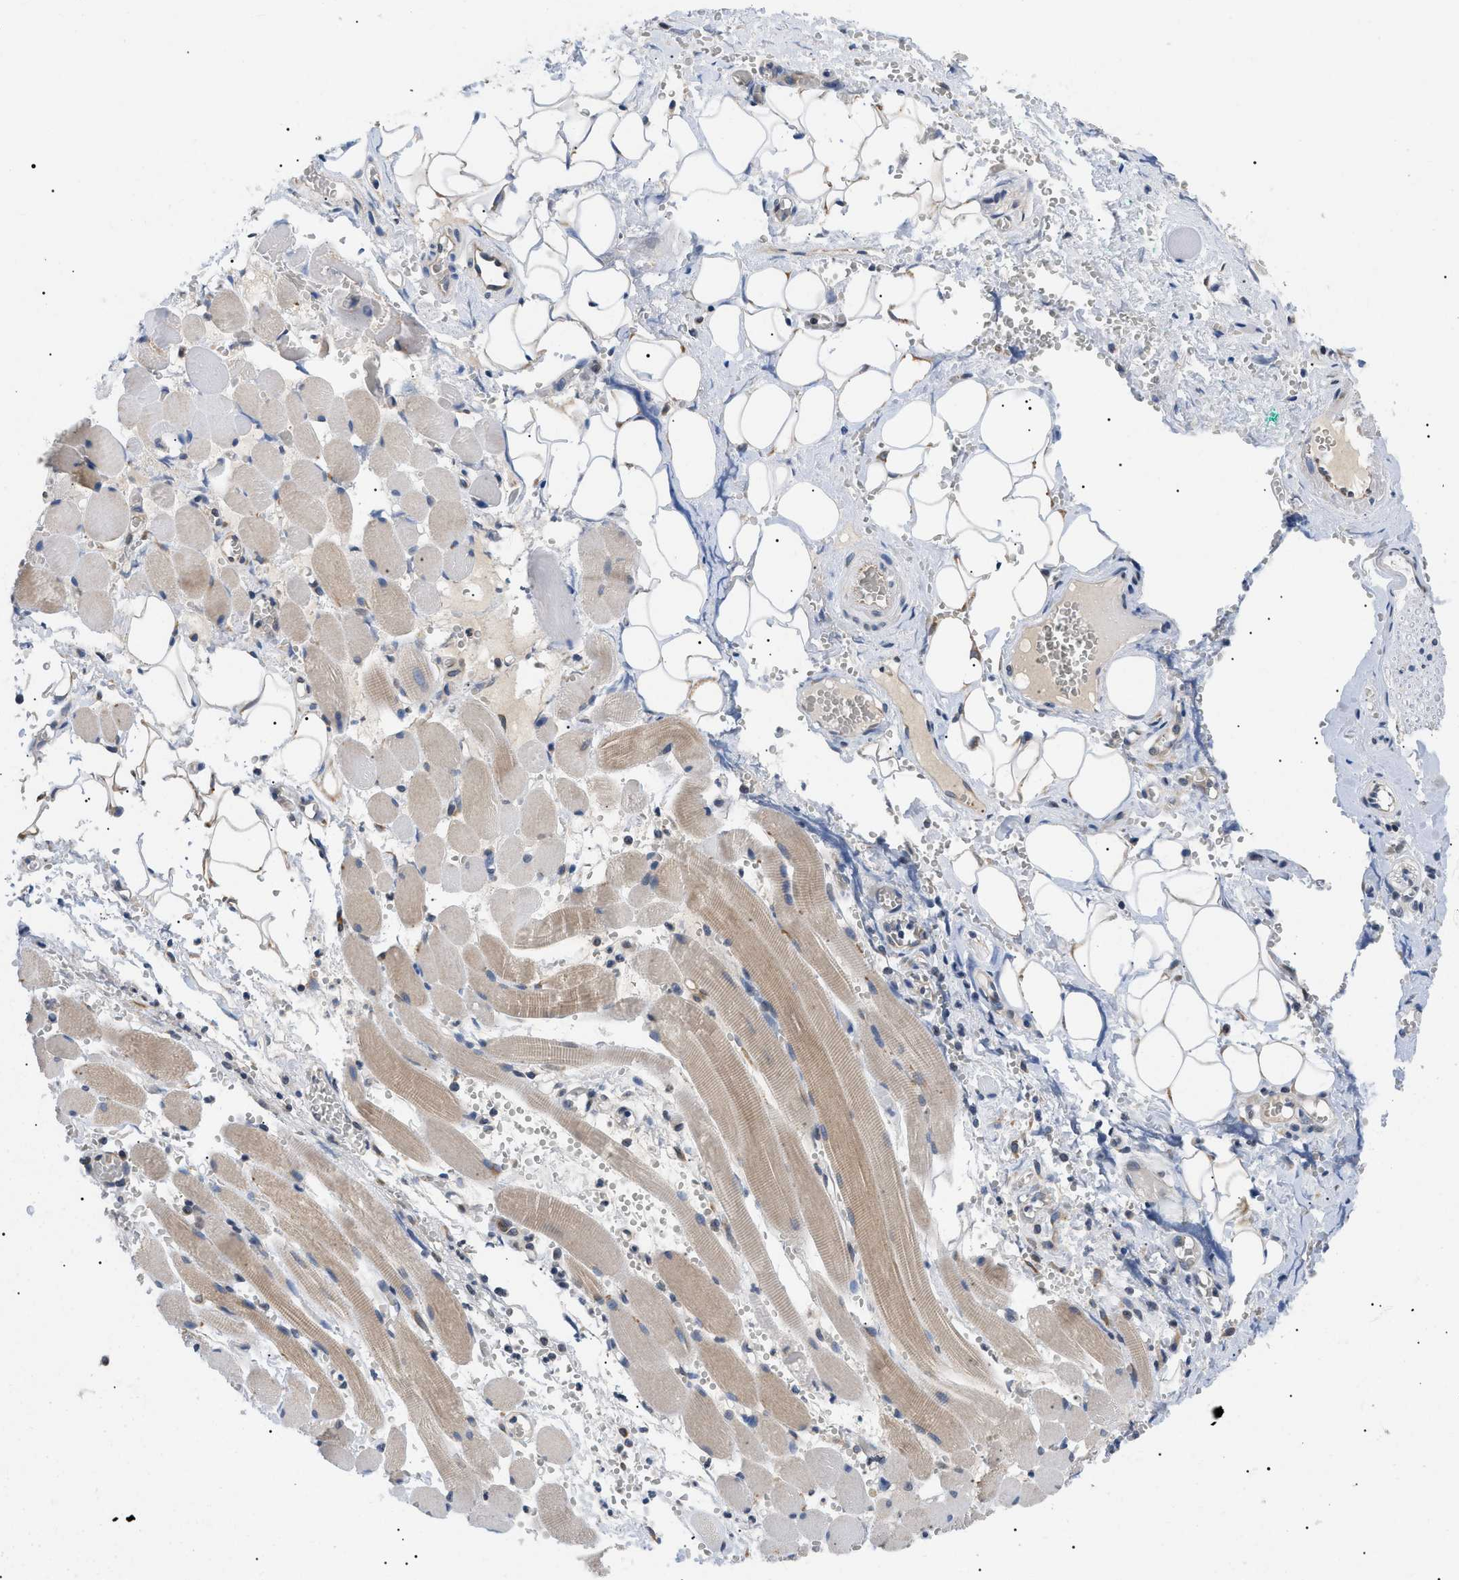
{"staining": {"intensity": "negative", "quantity": "none", "location": "none"}, "tissue": "adipose tissue", "cell_type": "Adipocytes", "image_type": "normal", "snomed": [{"axis": "morphology", "description": "Squamous cell carcinoma, NOS"}, {"axis": "topography", "description": "Oral tissue"}, {"axis": "topography", "description": "Head-Neck"}], "caption": "High power microscopy micrograph of an immunohistochemistry micrograph of unremarkable adipose tissue, revealing no significant staining in adipocytes. The staining was performed using DAB (3,3'-diaminobenzidine) to visualize the protein expression in brown, while the nuclei were stained in blue with hematoxylin (Magnification: 20x).", "gene": "DERL1", "patient": {"sex": "female", "age": 50}}